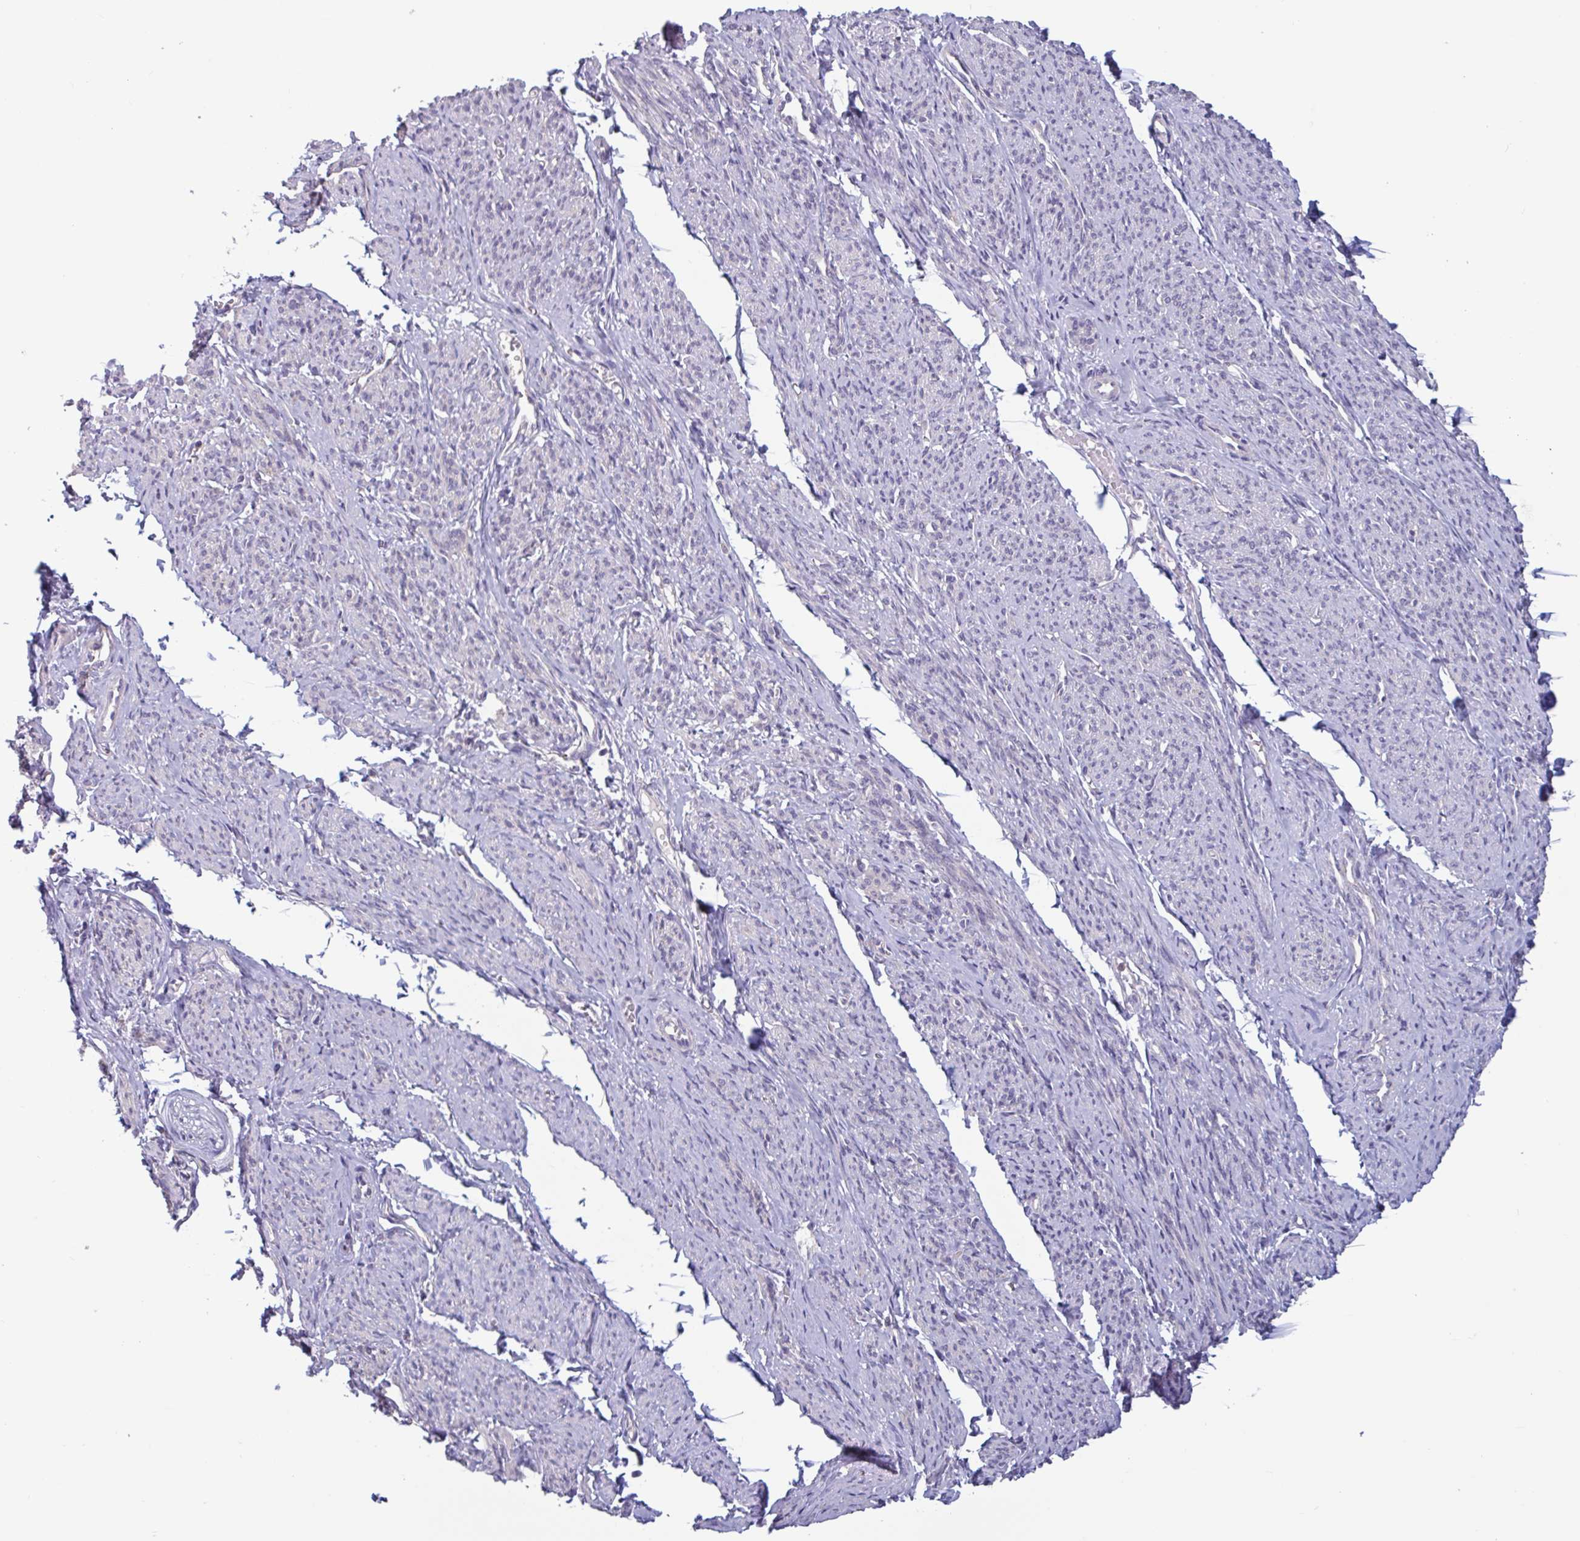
{"staining": {"intensity": "negative", "quantity": "none", "location": "none"}, "tissue": "smooth muscle", "cell_type": "Smooth muscle cells", "image_type": "normal", "snomed": [{"axis": "morphology", "description": "Normal tissue, NOS"}, {"axis": "topography", "description": "Smooth muscle"}], "caption": "An IHC image of benign smooth muscle is shown. There is no staining in smooth muscle cells of smooth muscle. (Brightfield microscopy of DAB (3,3'-diaminobenzidine) immunohistochemistry (IHC) at high magnification).", "gene": "CD1E", "patient": {"sex": "female", "age": 65}}